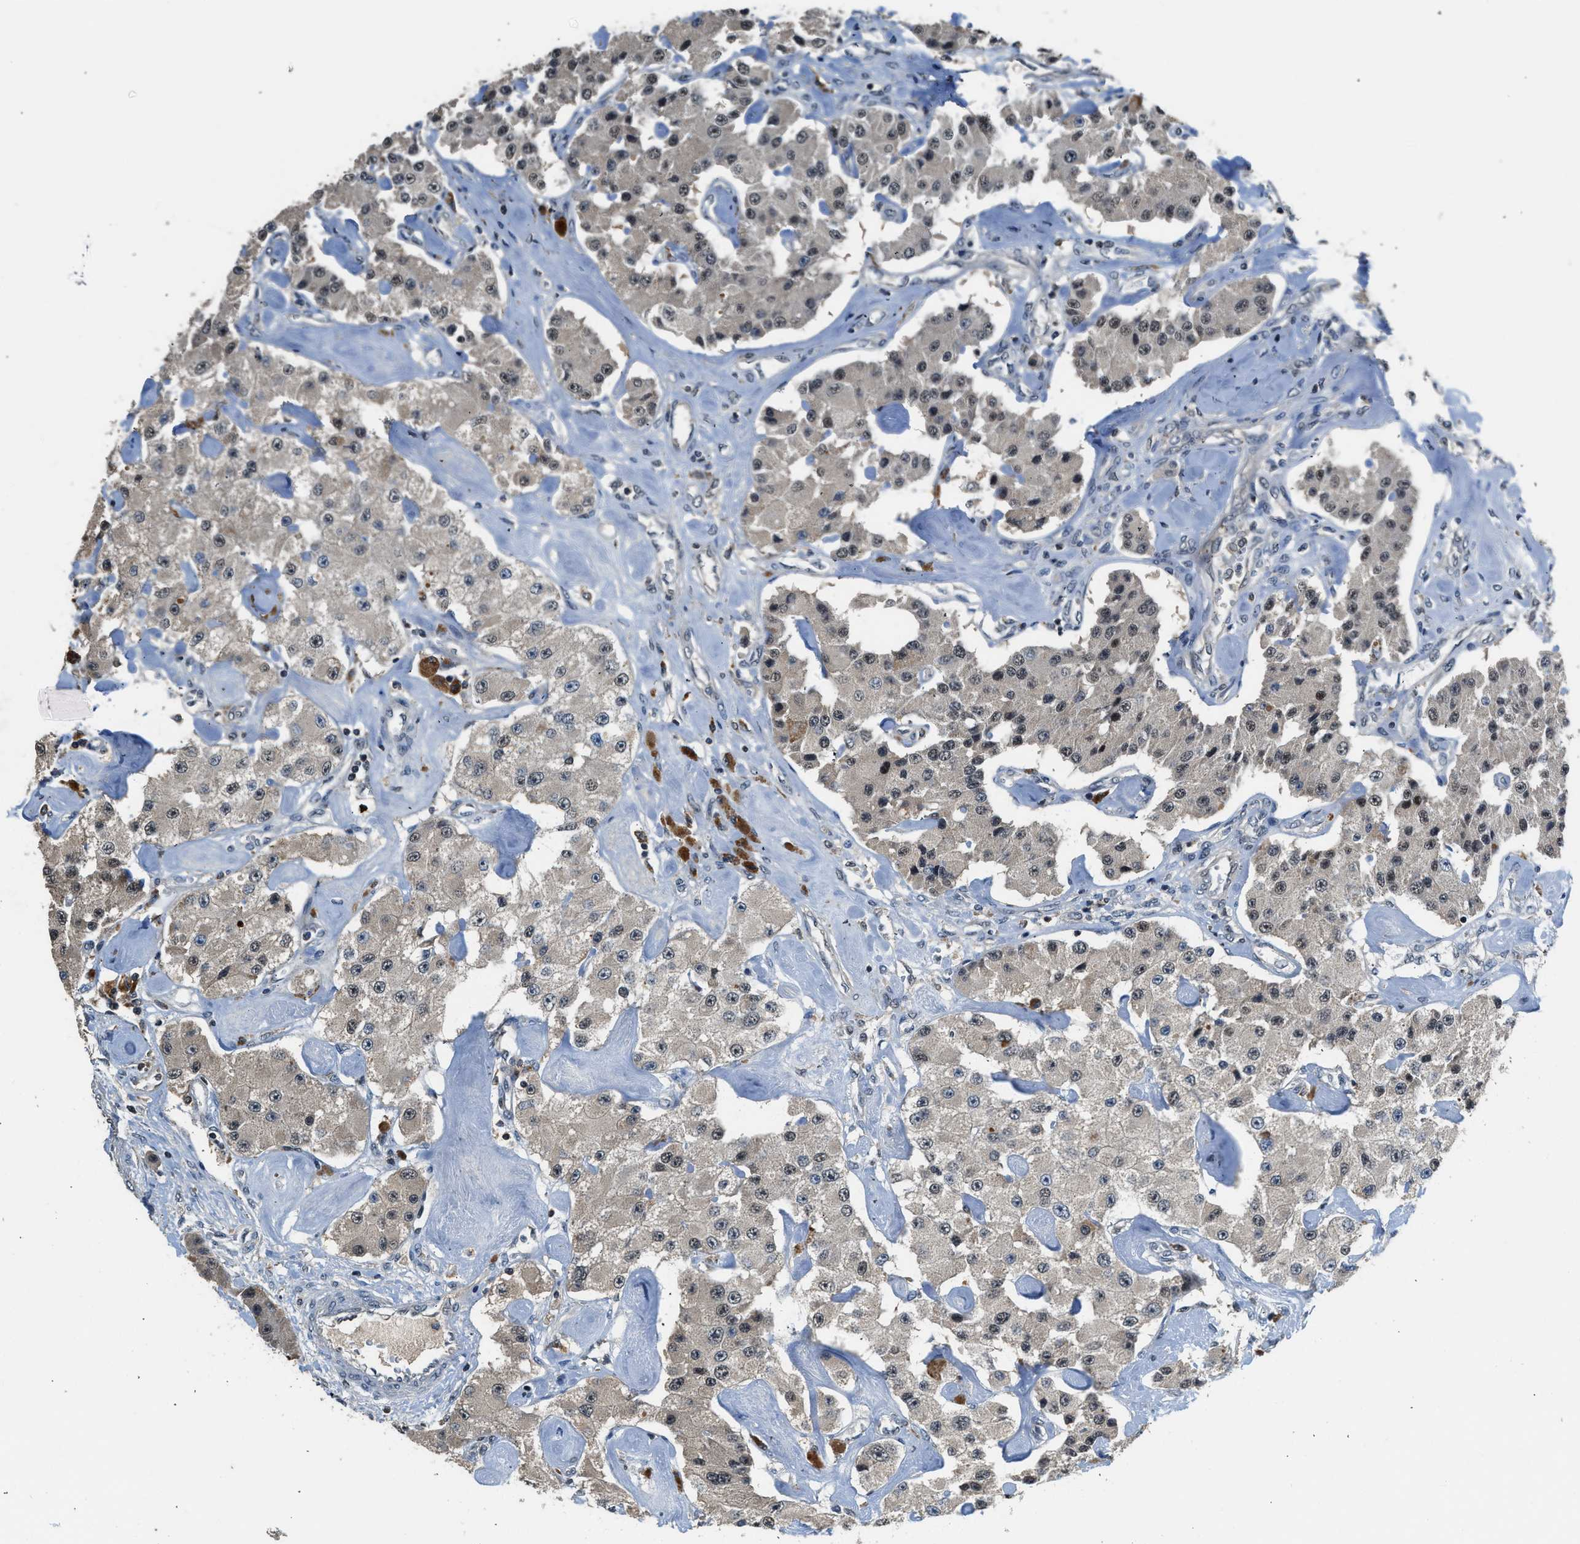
{"staining": {"intensity": "weak", "quantity": "<25%", "location": "nuclear"}, "tissue": "carcinoid", "cell_type": "Tumor cells", "image_type": "cancer", "snomed": [{"axis": "morphology", "description": "Carcinoid, malignant, NOS"}, {"axis": "topography", "description": "Pancreas"}], "caption": "High magnification brightfield microscopy of carcinoid stained with DAB (brown) and counterstained with hematoxylin (blue): tumor cells show no significant positivity.", "gene": "SLC15A4", "patient": {"sex": "male", "age": 41}}